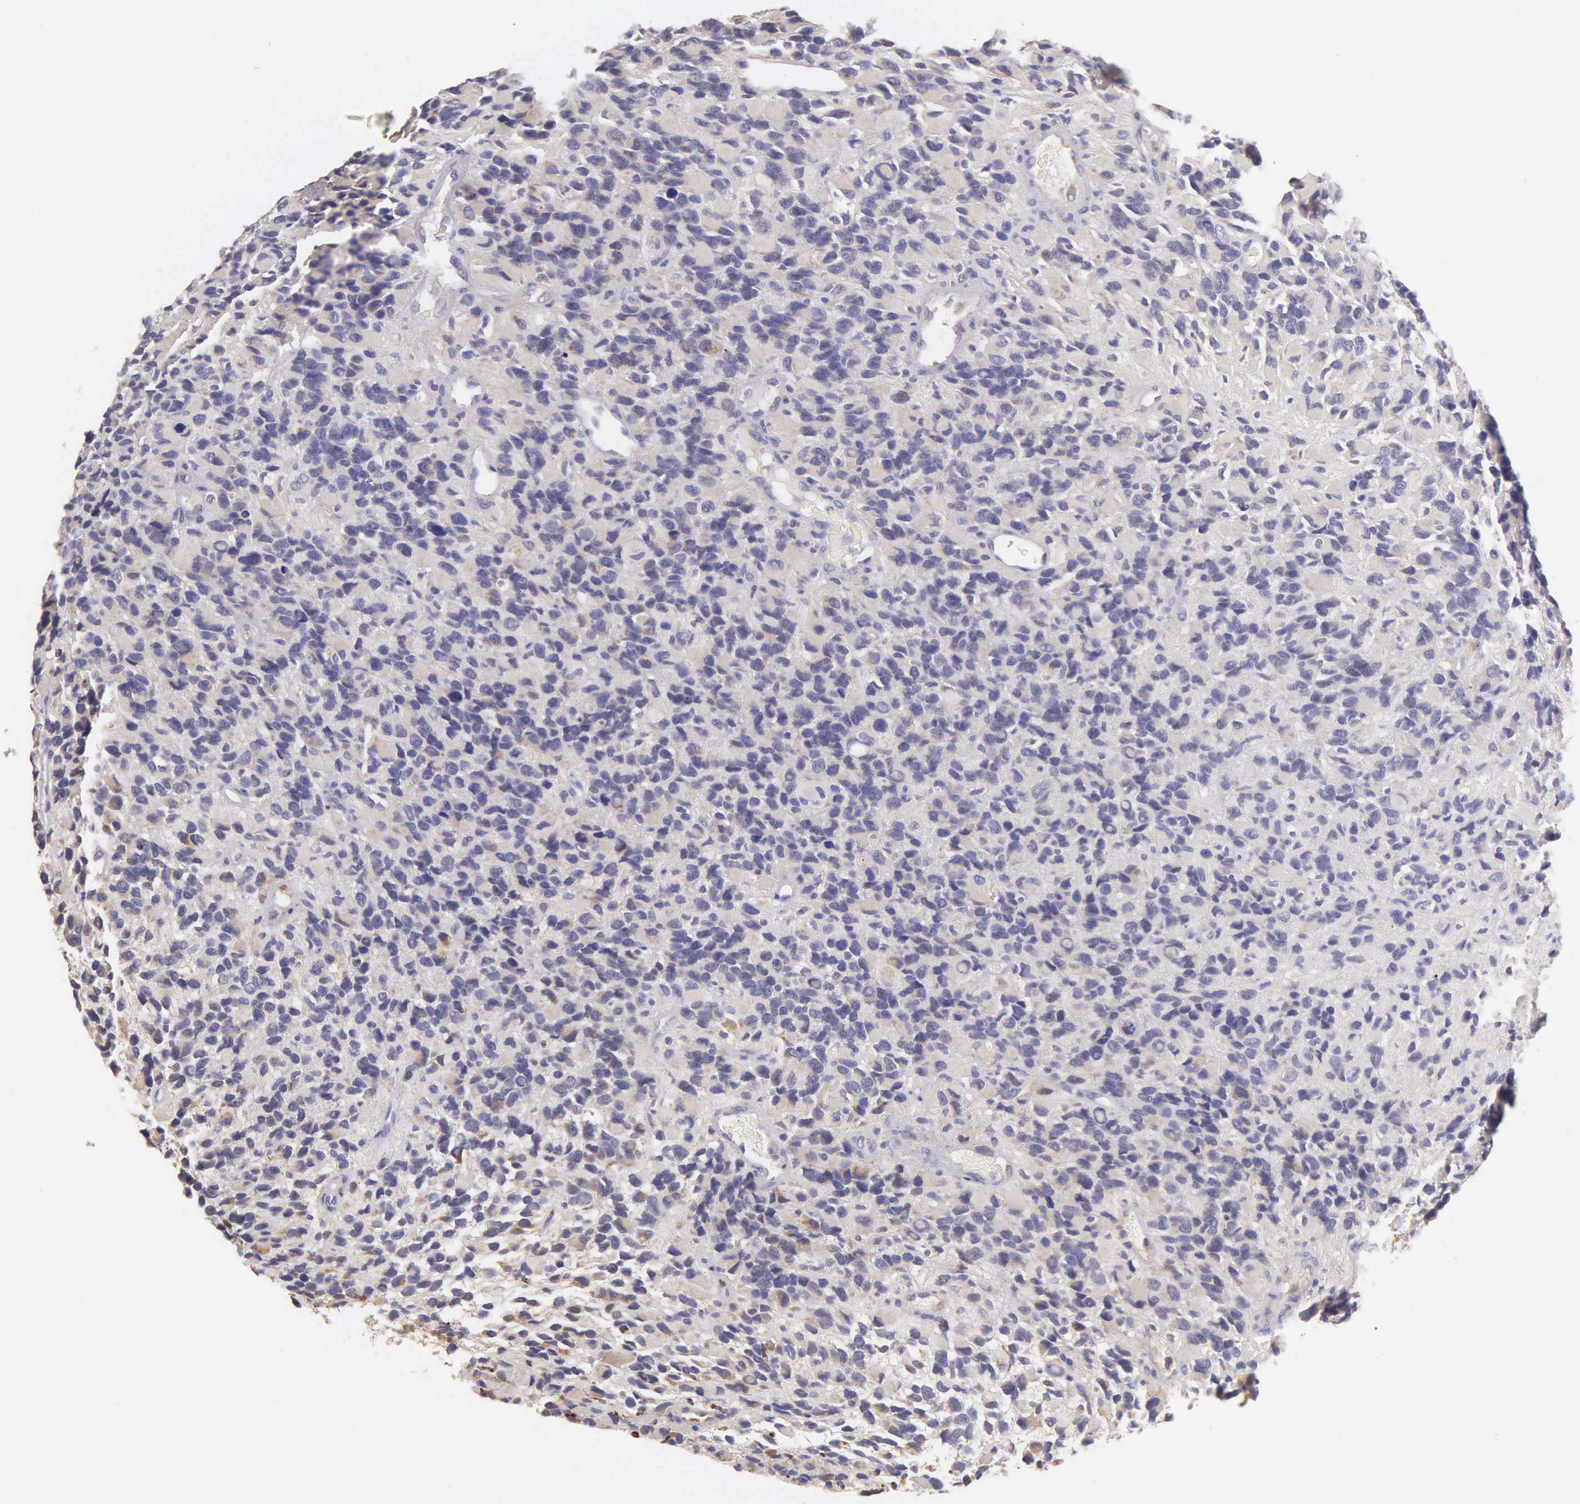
{"staining": {"intensity": "weak", "quantity": "<25%", "location": "cytoplasmic/membranous"}, "tissue": "glioma", "cell_type": "Tumor cells", "image_type": "cancer", "snomed": [{"axis": "morphology", "description": "Glioma, malignant, High grade"}, {"axis": "topography", "description": "Brain"}], "caption": "Immunohistochemical staining of human malignant high-grade glioma shows no significant staining in tumor cells.", "gene": "ESR1", "patient": {"sex": "male", "age": 77}}